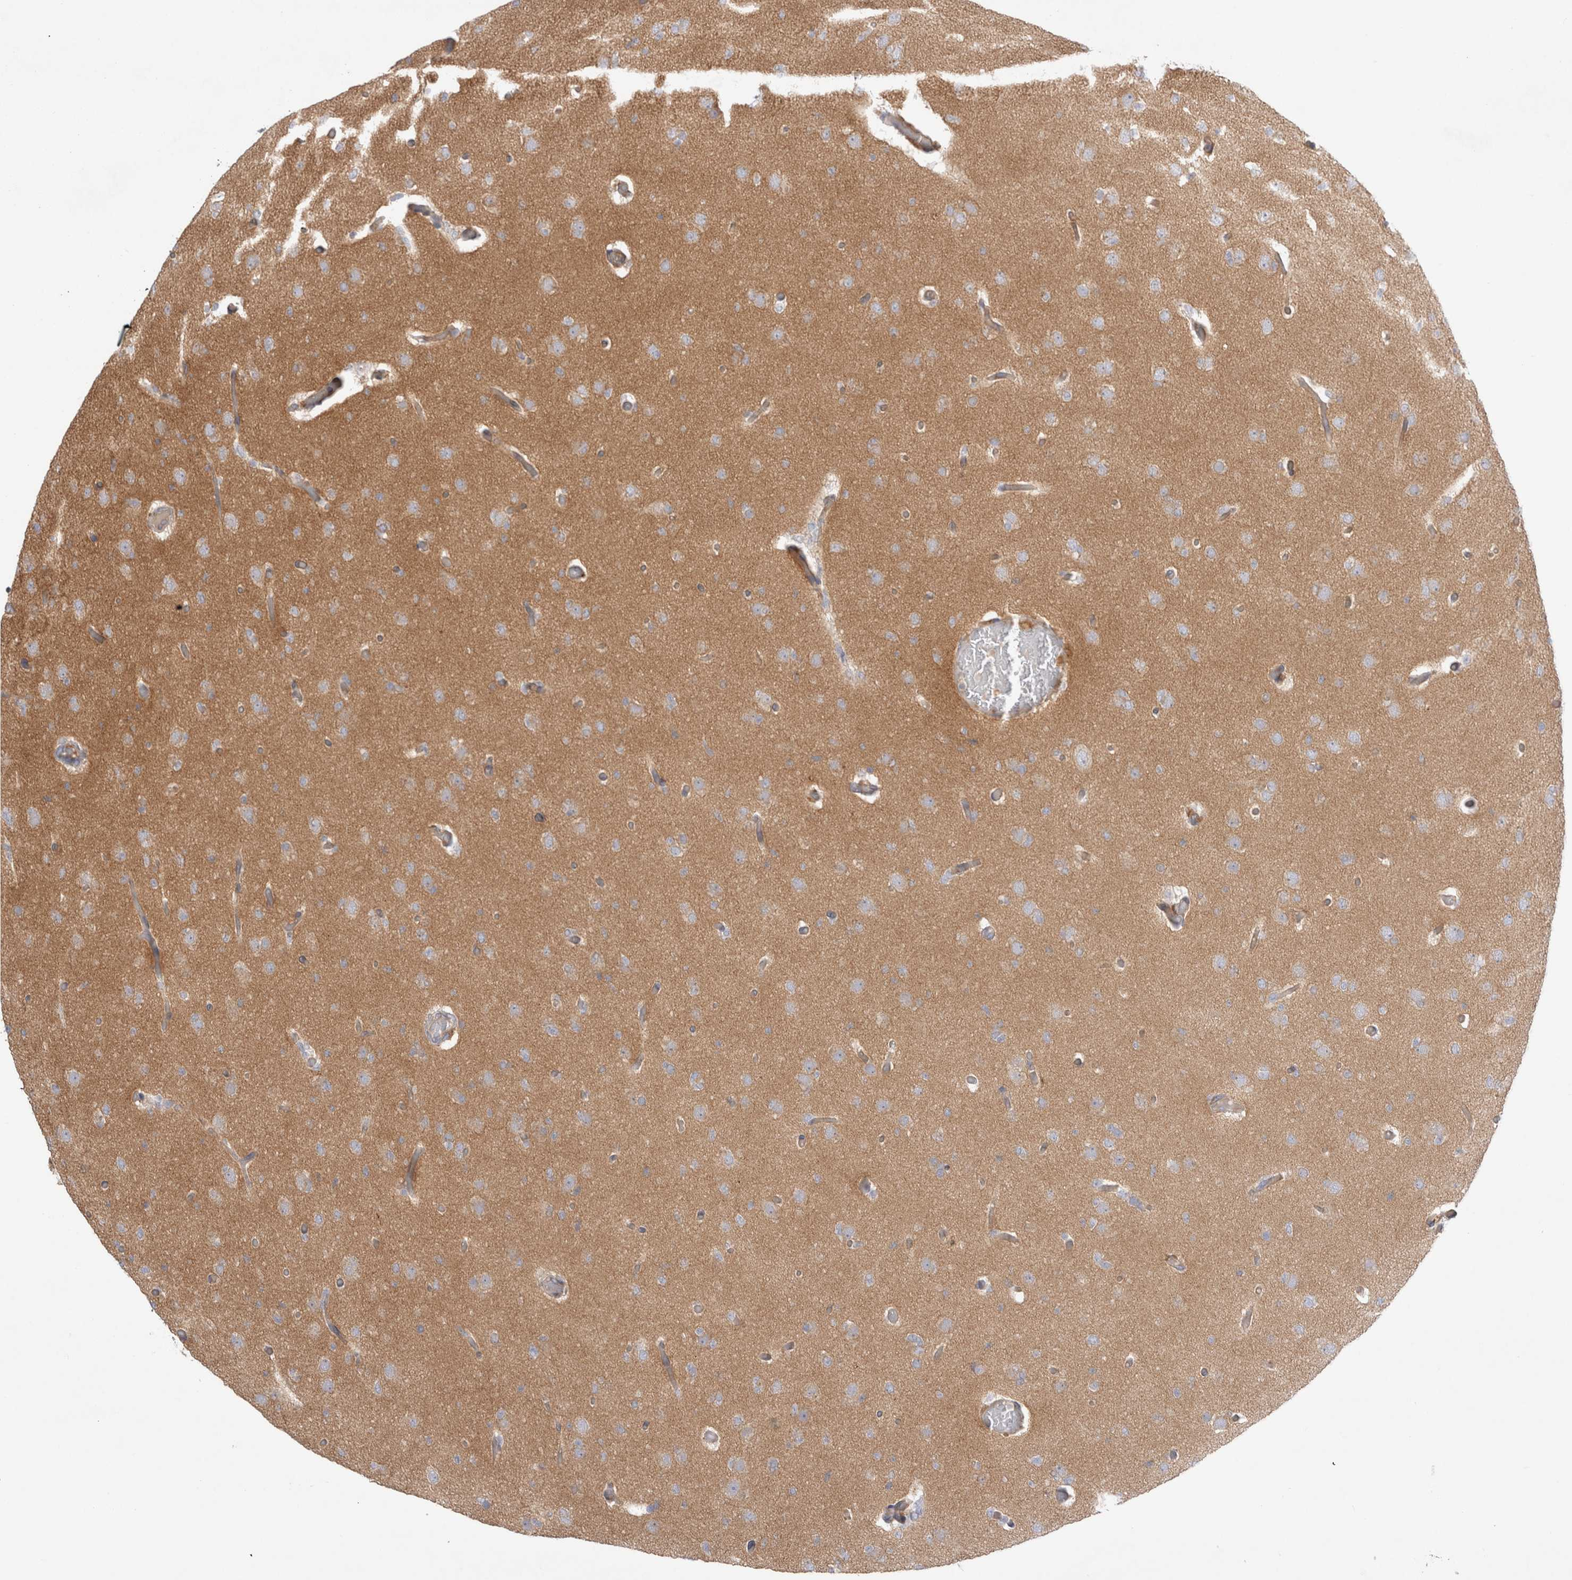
{"staining": {"intensity": "weak", "quantity": "<25%", "location": "cytoplasmic/membranous"}, "tissue": "glioma", "cell_type": "Tumor cells", "image_type": "cancer", "snomed": [{"axis": "morphology", "description": "Glioma, malignant, Low grade"}, {"axis": "topography", "description": "Brain"}], "caption": "DAB immunohistochemical staining of malignant glioma (low-grade) displays no significant positivity in tumor cells. (Stains: DAB immunohistochemistry with hematoxylin counter stain, Microscopy: brightfield microscopy at high magnification).", "gene": "PDCD10", "patient": {"sex": "female", "age": 22}}